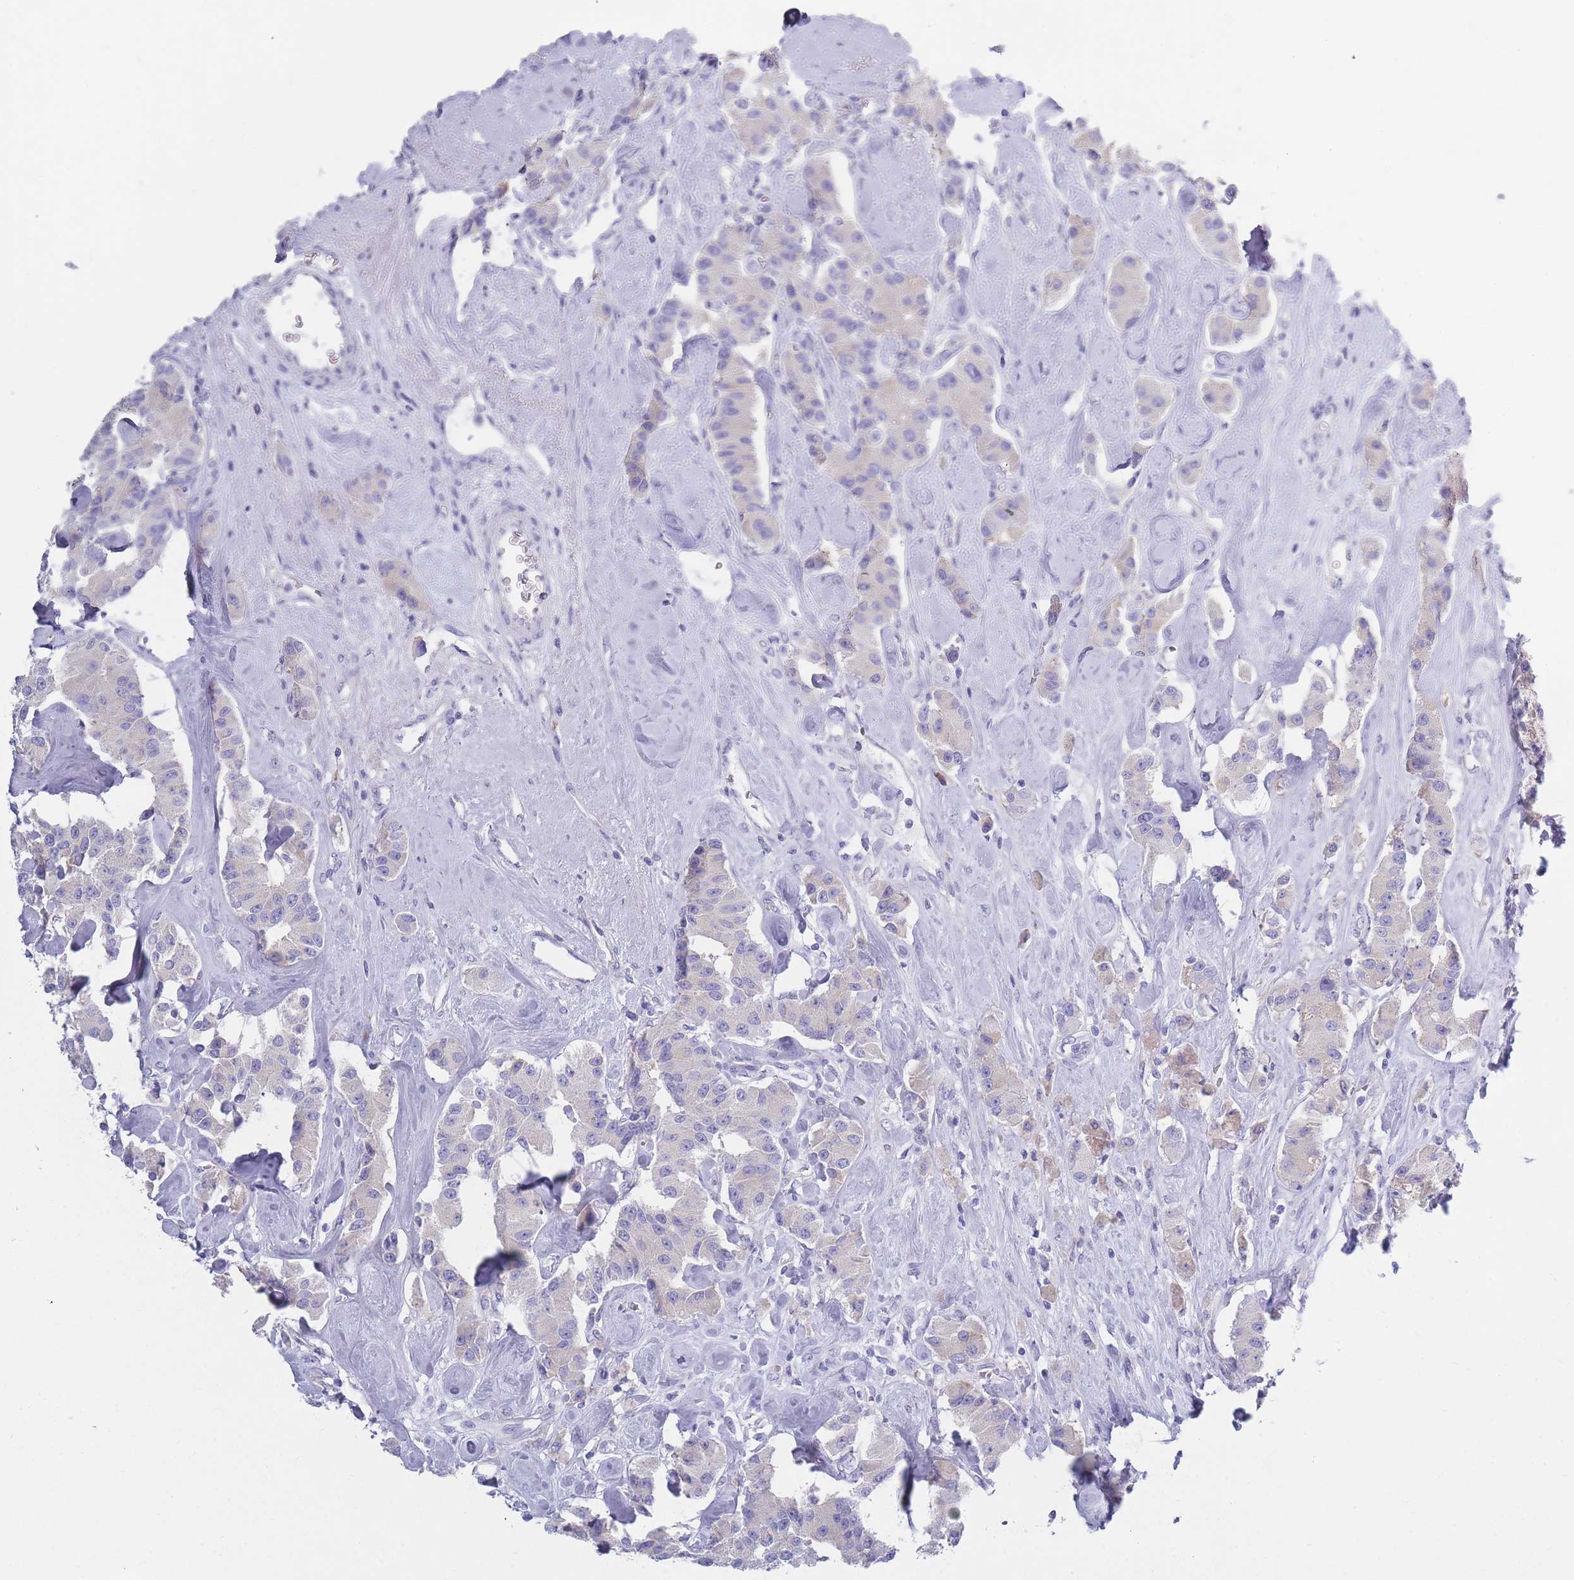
{"staining": {"intensity": "negative", "quantity": "none", "location": "none"}, "tissue": "carcinoid", "cell_type": "Tumor cells", "image_type": "cancer", "snomed": [{"axis": "morphology", "description": "Carcinoid, malignant, NOS"}, {"axis": "topography", "description": "Pancreas"}], "caption": "Carcinoid was stained to show a protein in brown. There is no significant positivity in tumor cells.", "gene": "XKR8", "patient": {"sex": "male", "age": 41}}